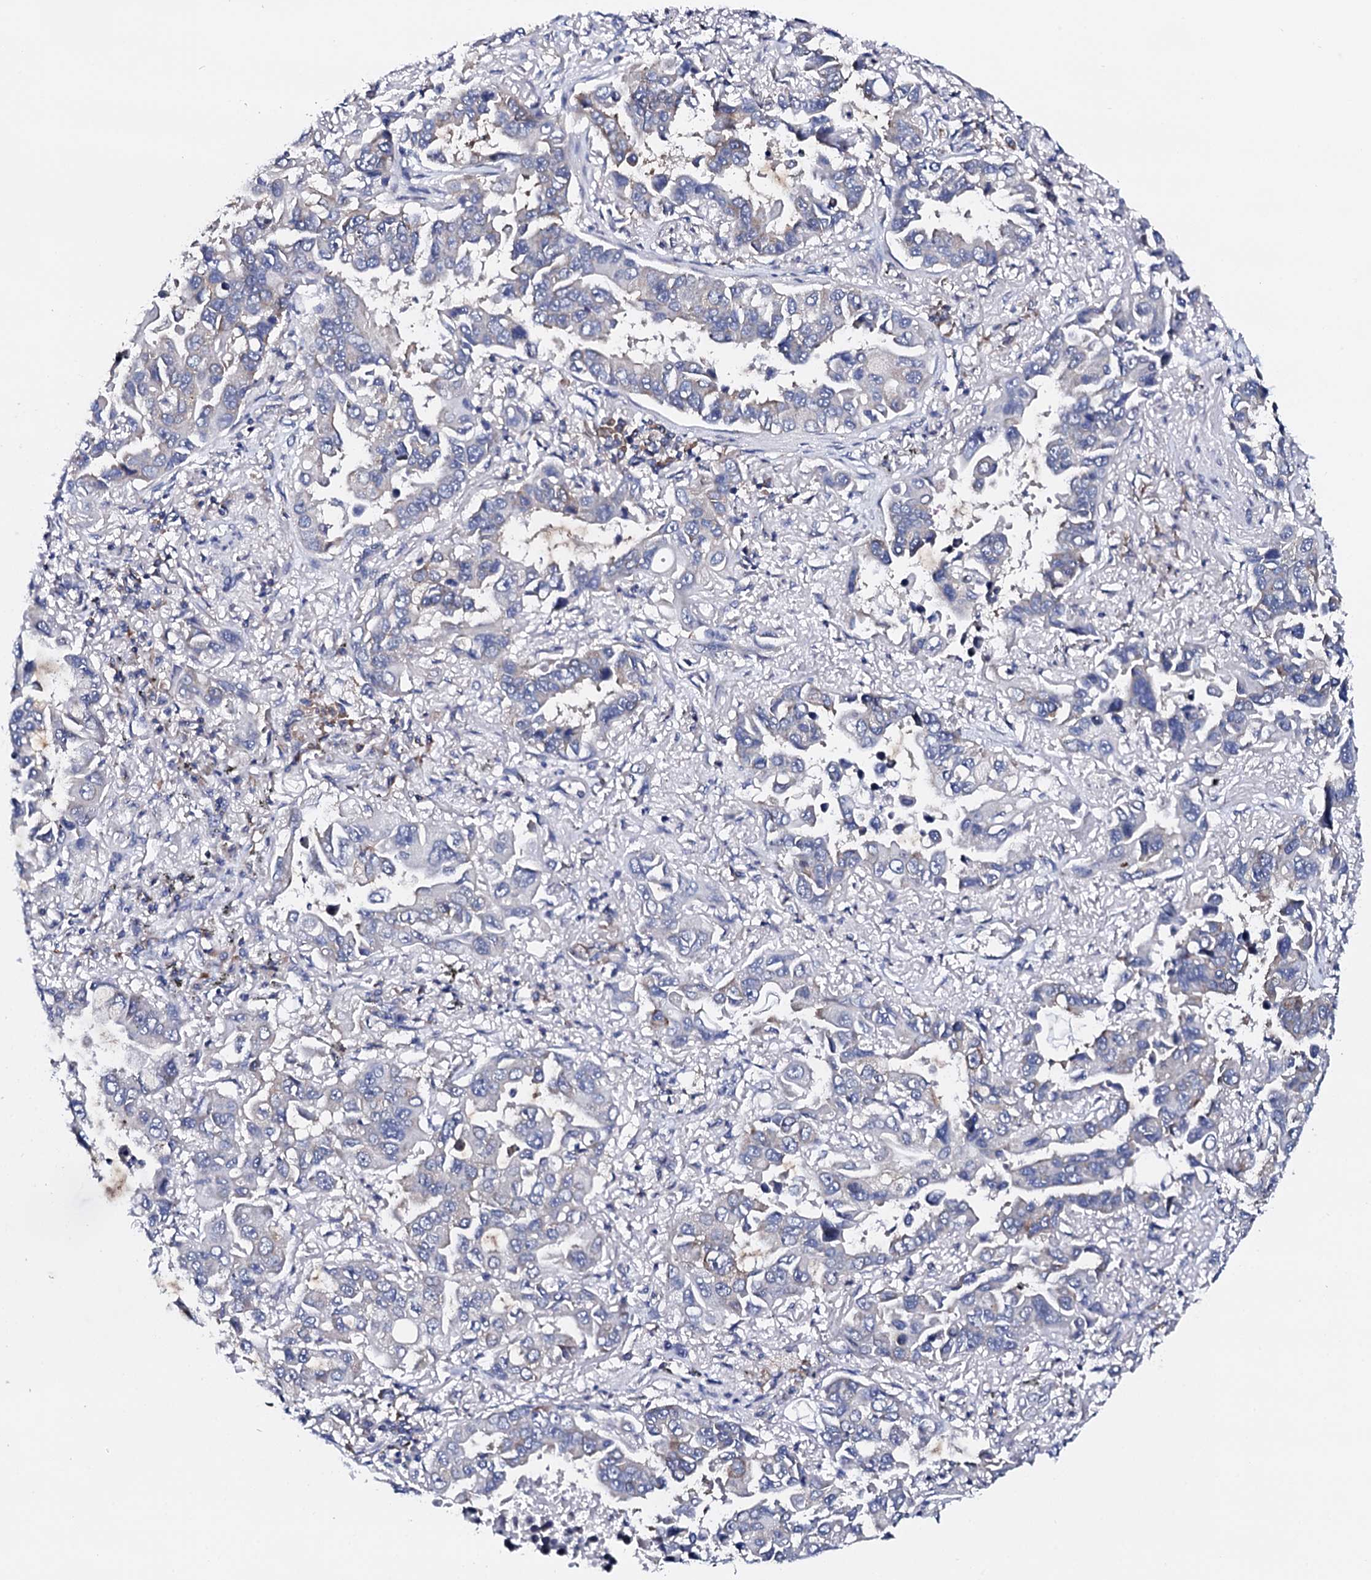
{"staining": {"intensity": "negative", "quantity": "none", "location": "none"}, "tissue": "lung cancer", "cell_type": "Tumor cells", "image_type": "cancer", "snomed": [{"axis": "morphology", "description": "Adenocarcinoma, NOS"}, {"axis": "topography", "description": "Lung"}], "caption": "IHC of human lung cancer (adenocarcinoma) exhibits no positivity in tumor cells.", "gene": "NUP58", "patient": {"sex": "male", "age": 64}}